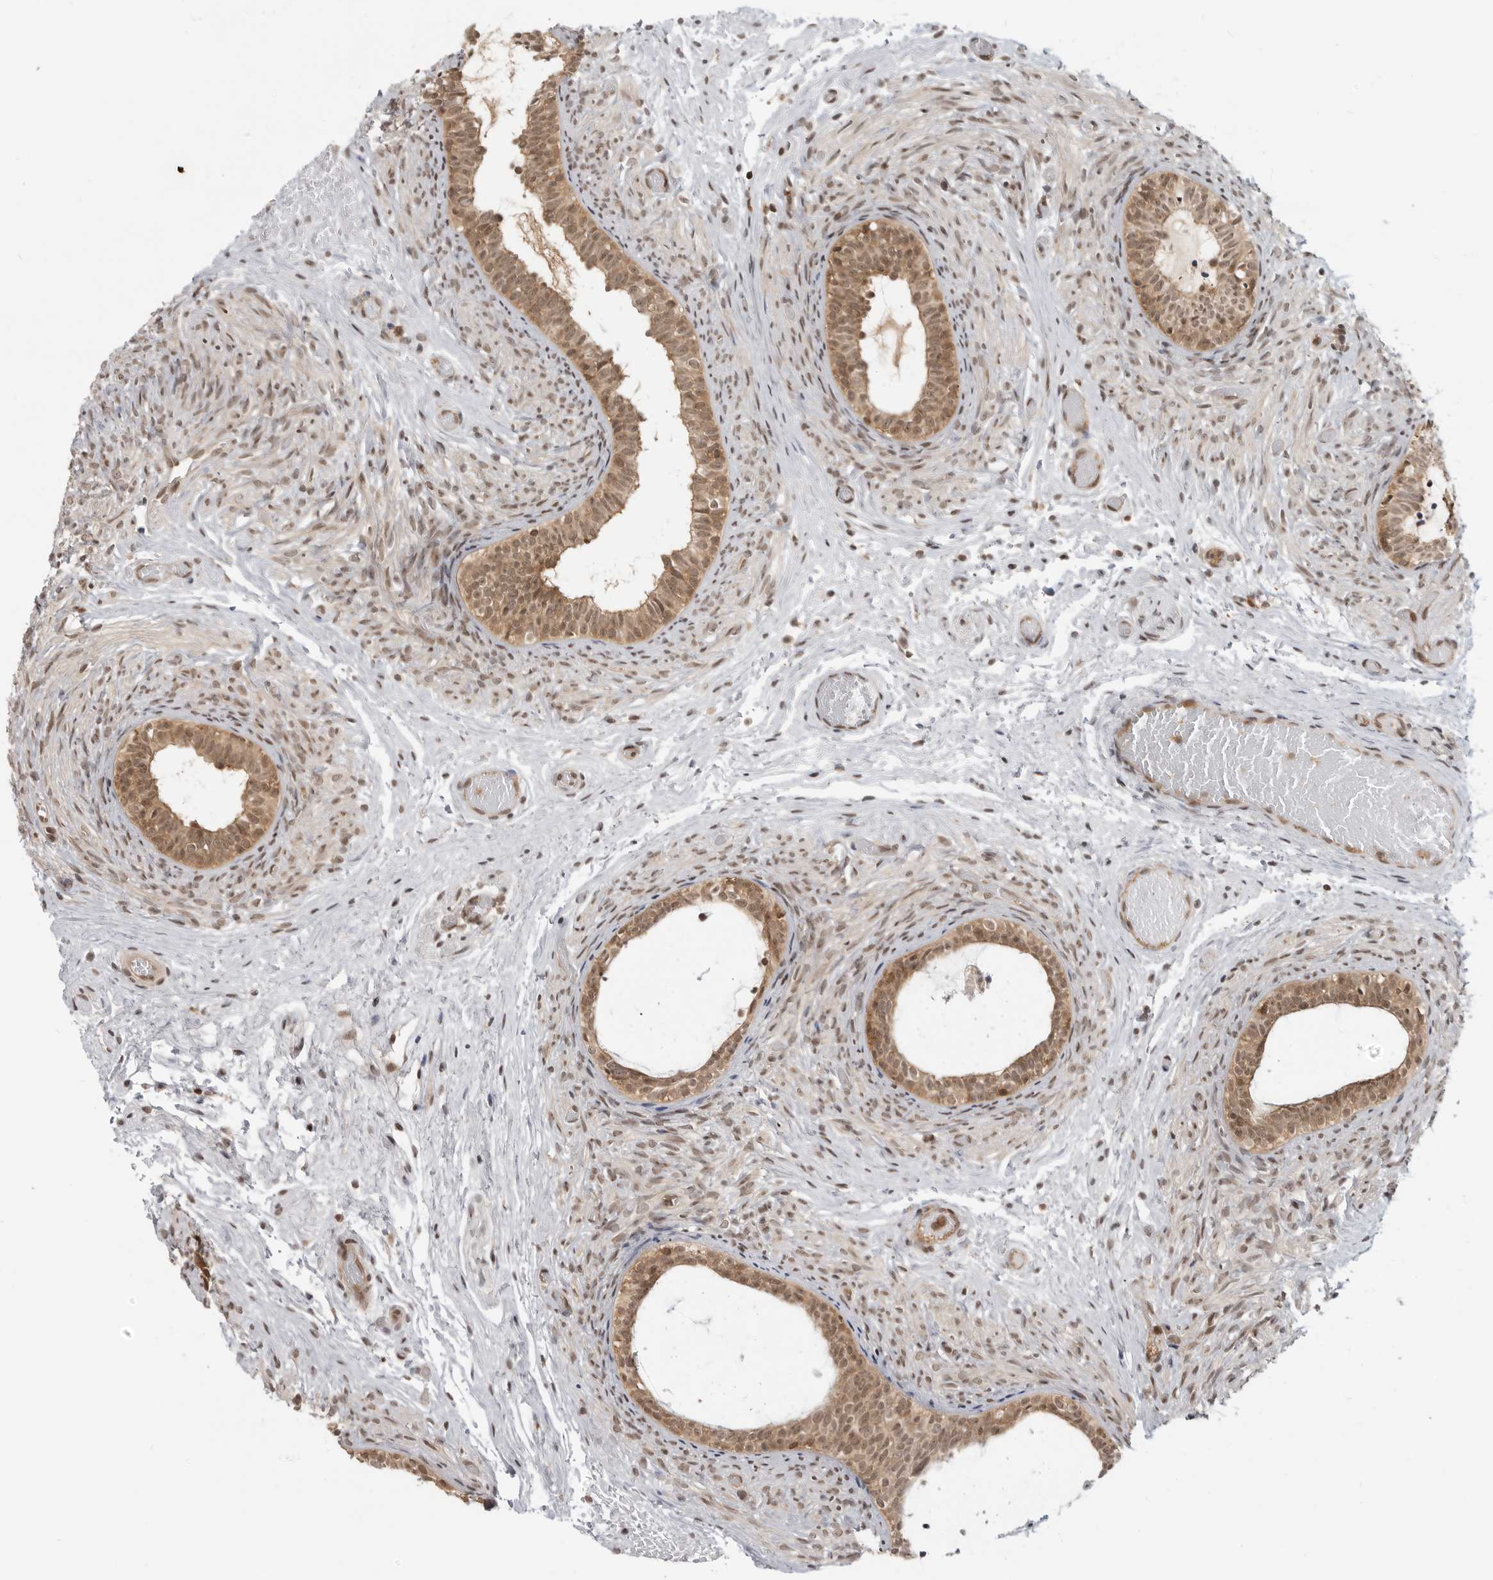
{"staining": {"intensity": "moderate", "quantity": ">75%", "location": "cytoplasmic/membranous,nuclear"}, "tissue": "epididymis", "cell_type": "Glandular cells", "image_type": "normal", "snomed": [{"axis": "morphology", "description": "Normal tissue, NOS"}, {"axis": "topography", "description": "Epididymis"}], "caption": "Glandular cells demonstrate medium levels of moderate cytoplasmic/membranous,nuclear staining in about >75% of cells in unremarkable human epididymis. Using DAB (brown) and hematoxylin (blue) stains, captured at high magnification using brightfield microscopy.", "gene": "SZRD1", "patient": {"sex": "male", "age": 5}}